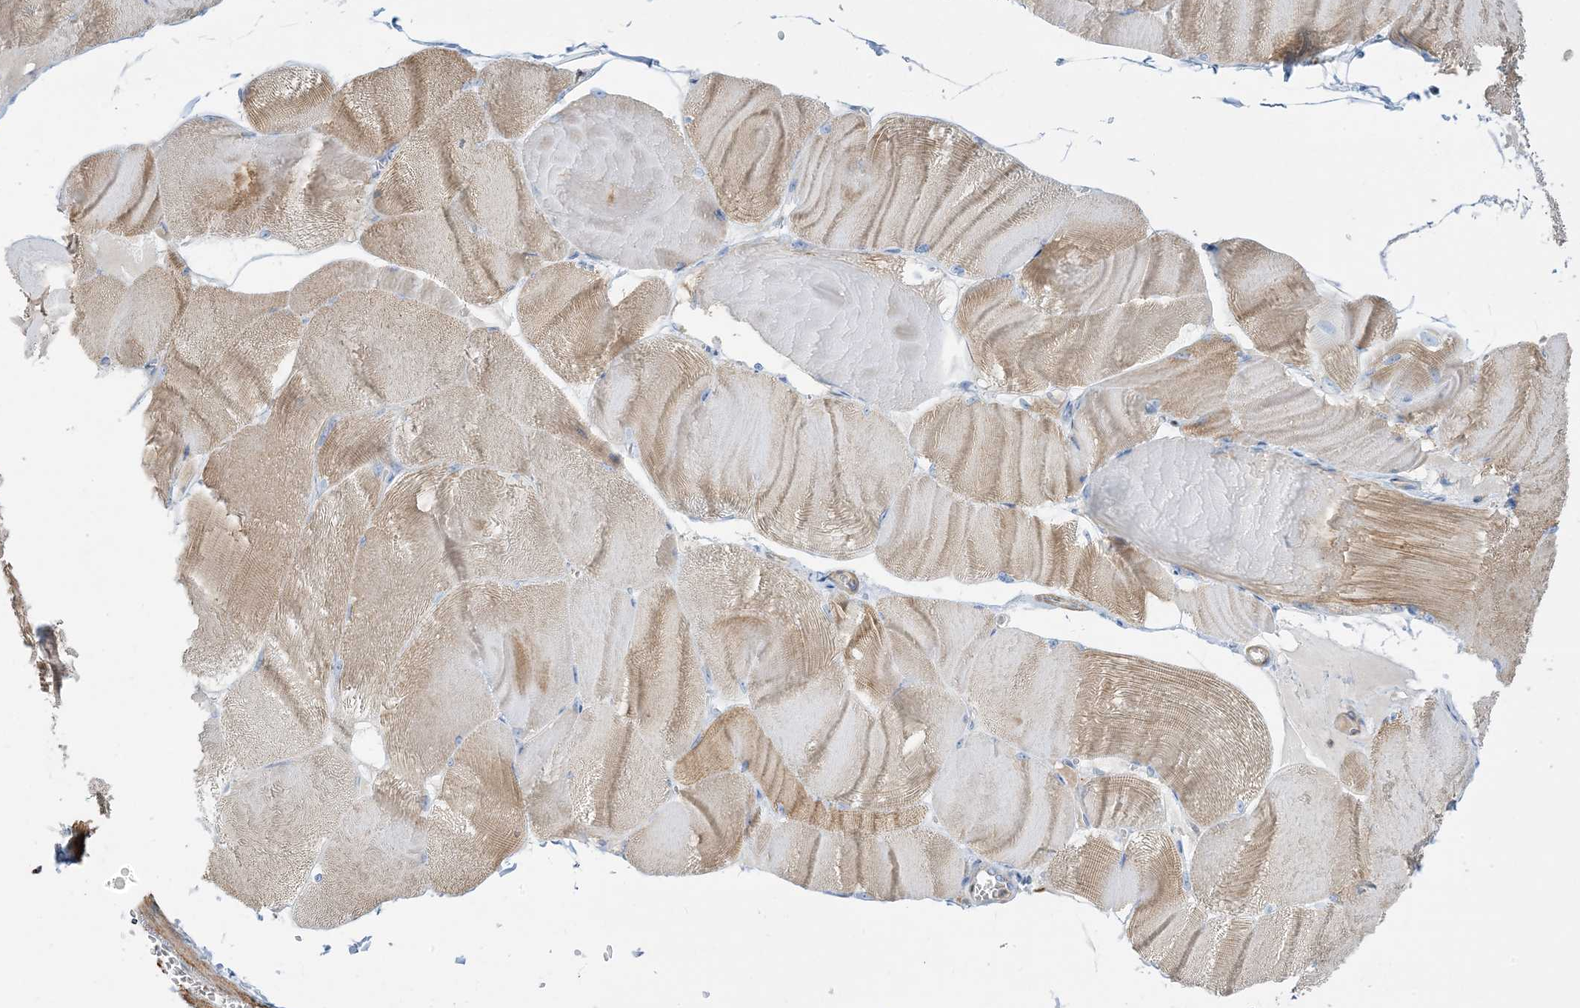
{"staining": {"intensity": "weak", "quantity": "25%-75%", "location": "cytoplasmic/membranous"}, "tissue": "skeletal muscle", "cell_type": "Myocytes", "image_type": "normal", "snomed": [{"axis": "morphology", "description": "Normal tissue, NOS"}, {"axis": "morphology", "description": "Basal cell carcinoma"}, {"axis": "topography", "description": "Skeletal muscle"}], "caption": "Benign skeletal muscle demonstrates weak cytoplasmic/membranous positivity in approximately 25%-75% of myocytes The staining is performed using DAB (3,3'-diaminobenzidine) brown chromogen to label protein expression. The nuclei are counter-stained blue using hematoxylin..", "gene": "GTF3C2", "patient": {"sex": "female", "age": 64}}